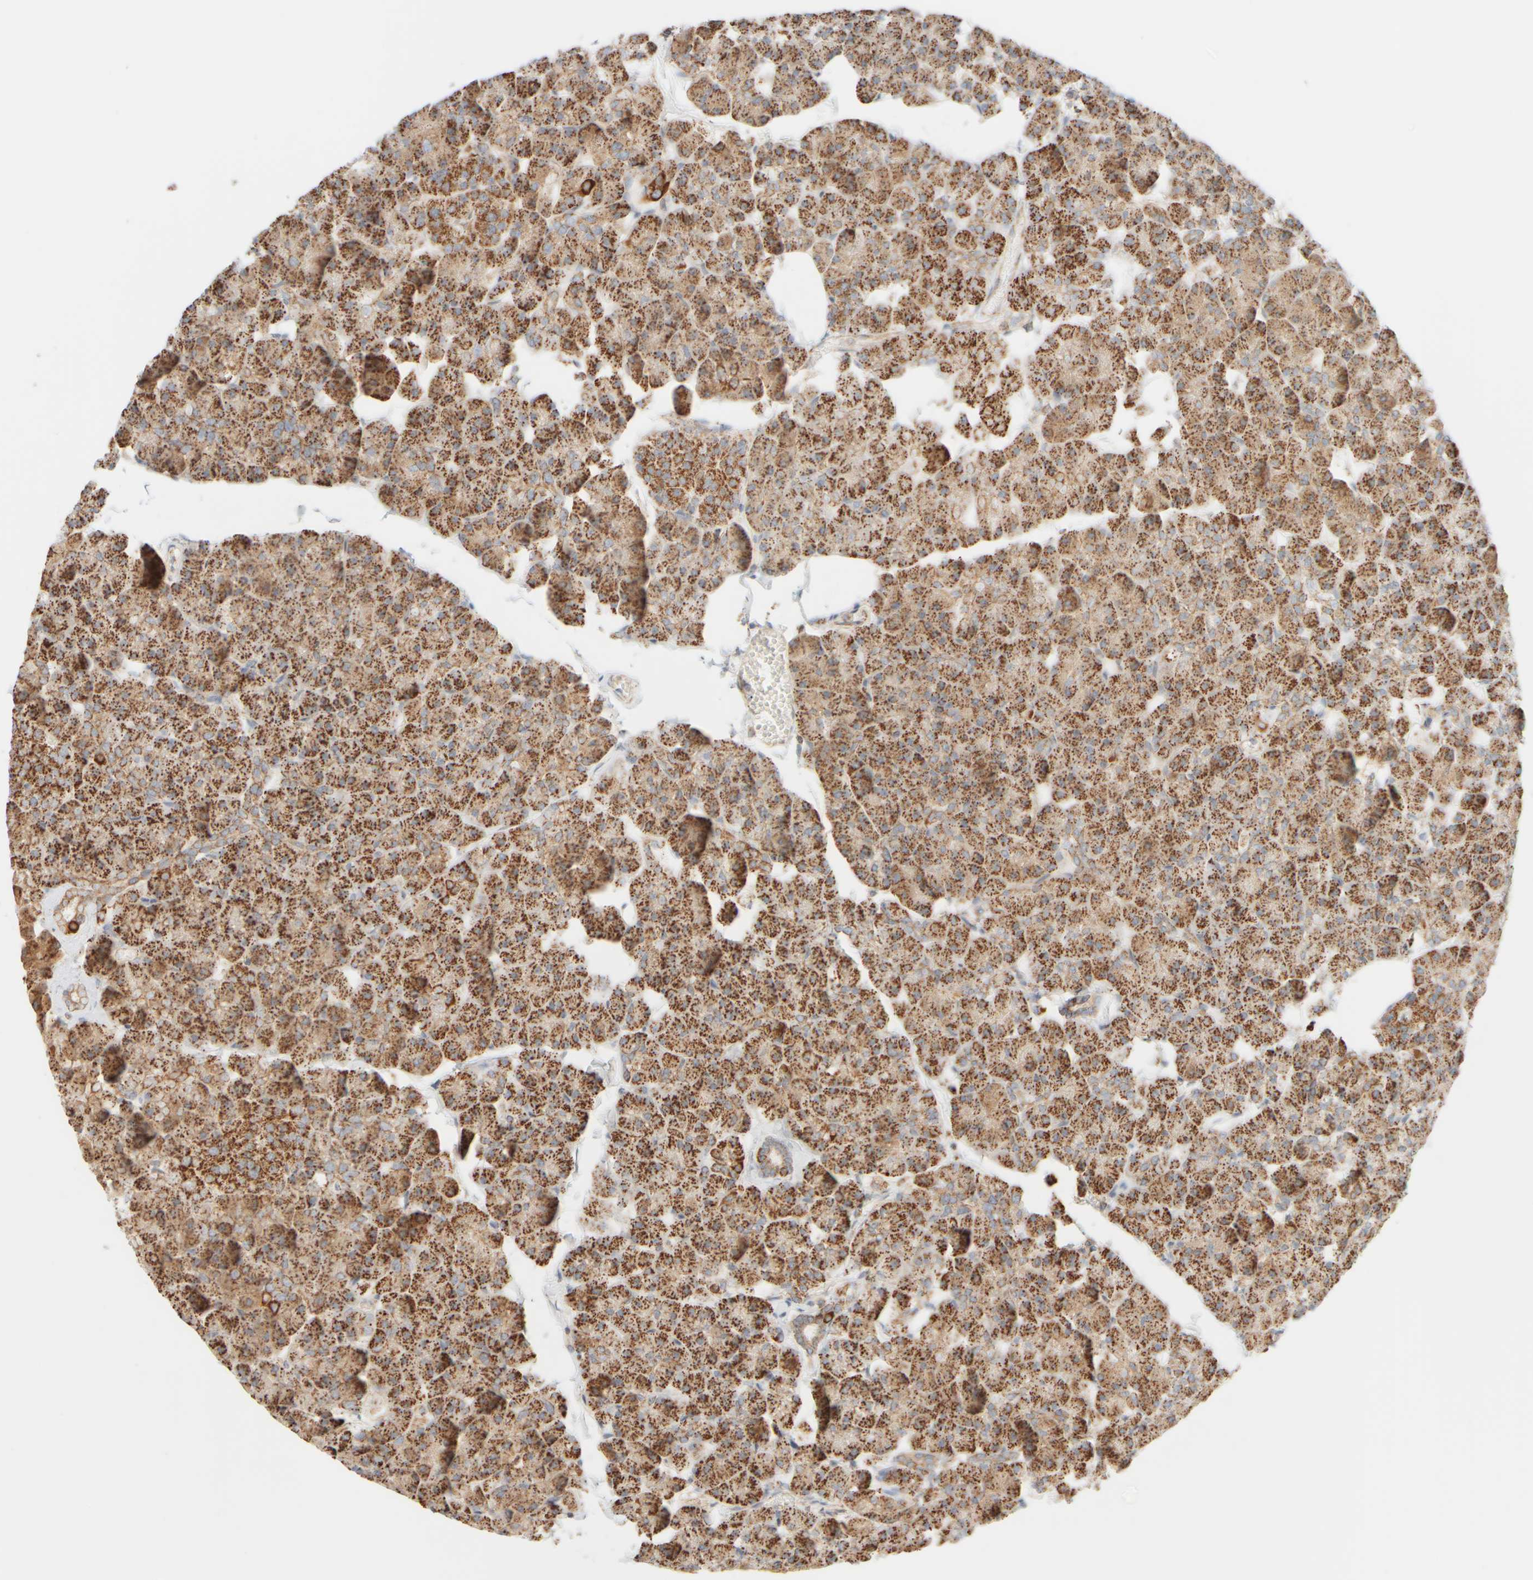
{"staining": {"intensity": "strong", "quantity": "25%-75%", "location": "cytoplasmic/membranous"}, "tissue": "pancreas", "cell_type": "Exocrine glandular cells", "image_type": "normal", "snomed": [{"axis": "morphology", "description": "Normal tissue, NOS"}, {"axis": "topography", "description": "Pancreas"}], "caption": "Protein analysis of benign pancreas shows strong cytoplasmic/membranous expression in about 25%-75% of exocrine glandular cells.", "gene": "APBB2", "patient": {"sex": "male", "age": 35}}